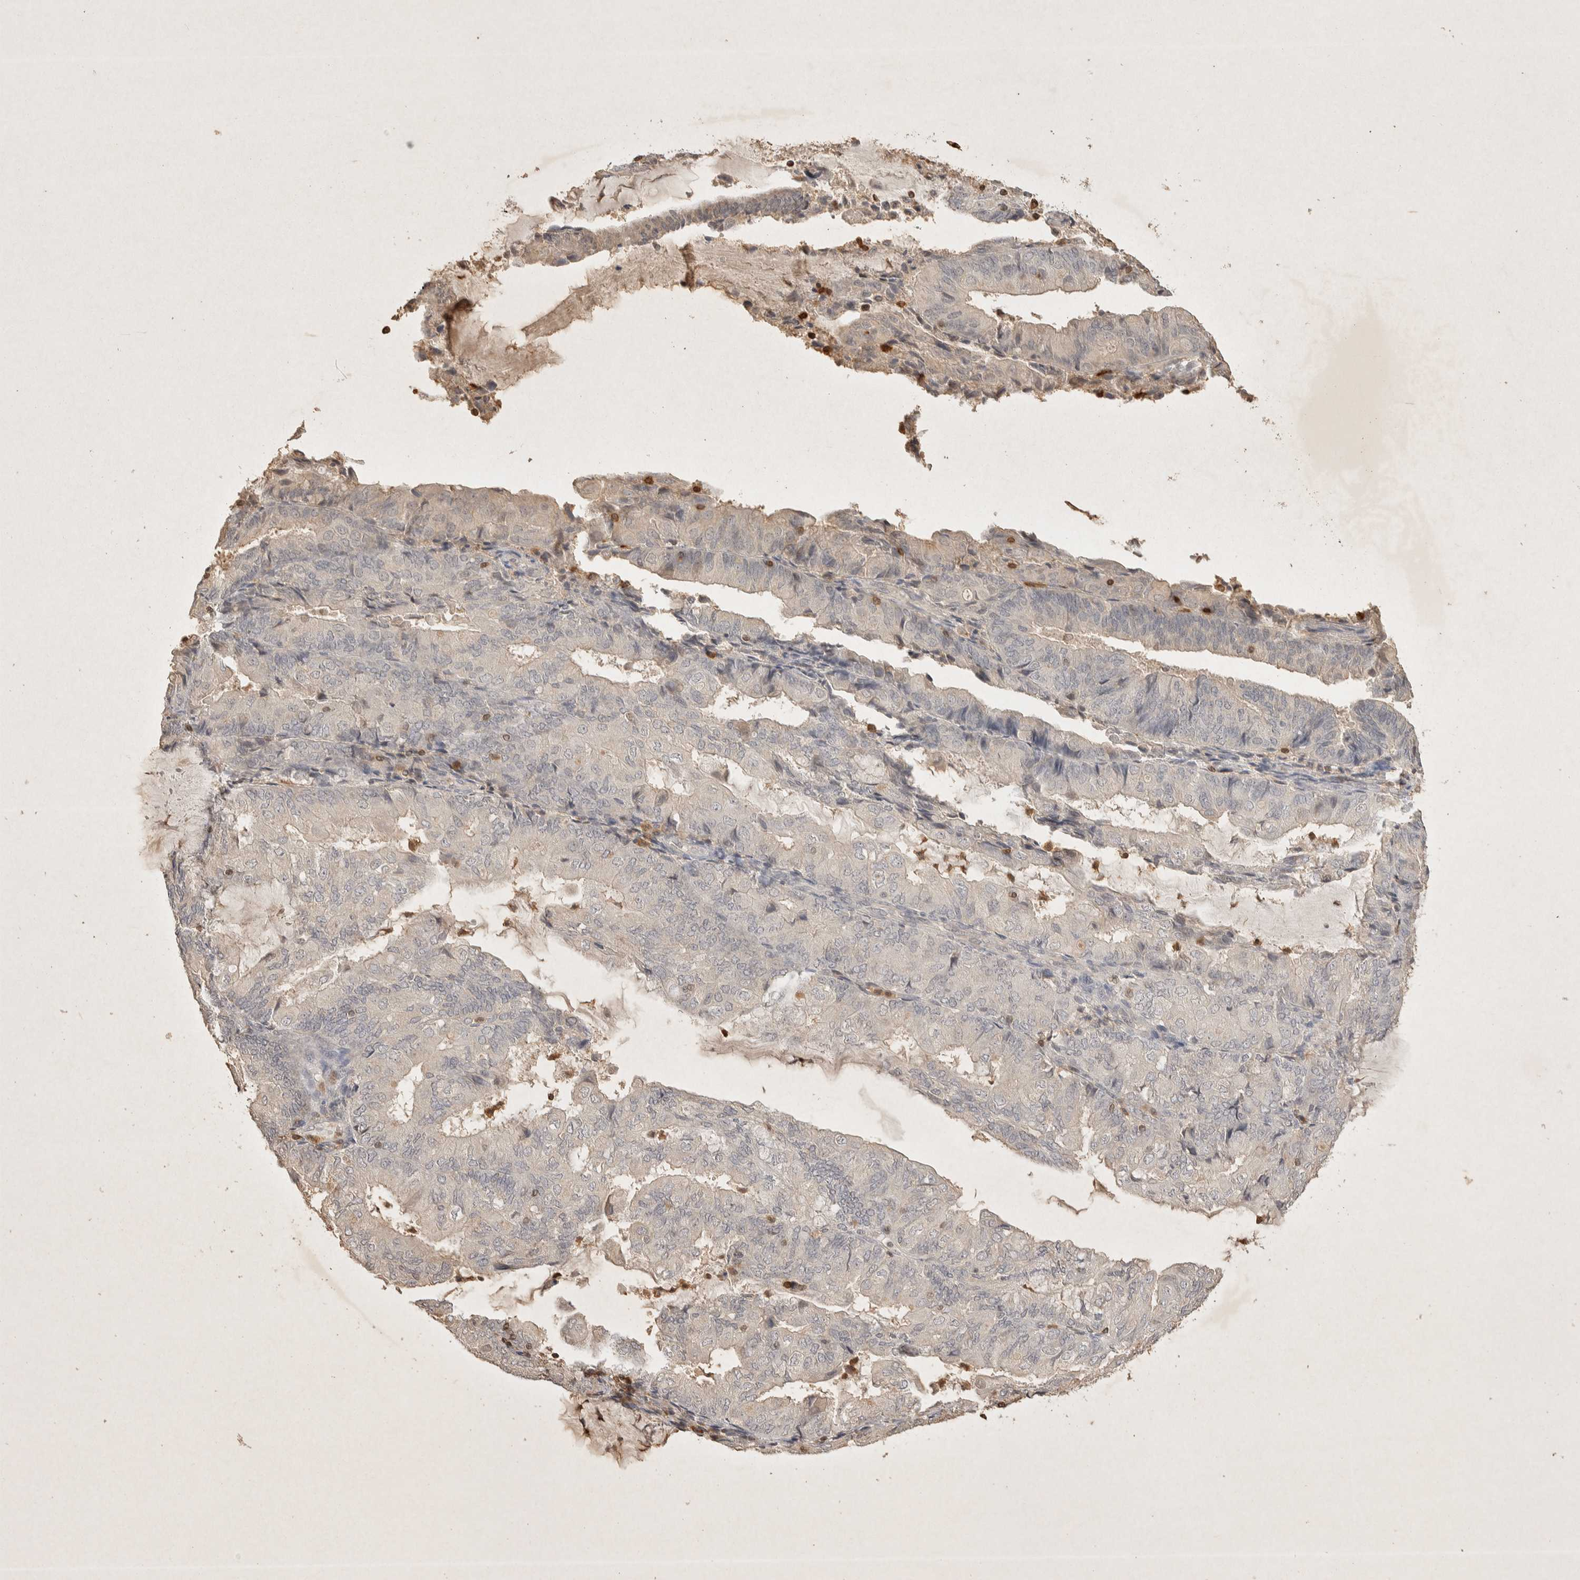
{"staining": {"intensity": "negative", "quantity": "none", "location": "none"}, "tissue": "endometrial cancer", "cell_type": "Tumor cells", "image_type": "cancer", "snomed": [{"axis": "morphology", "description": "Adenocarcinoma, NOS"}, {"axis": "topography", "description": "Endometrium"}], "caption": "DAB immunohistochemical staining of endometrial cancer (adenocarcinoma) displays no significant staining in tumor cells.", "gene": "RAC2", "patient": {"sex": "female", "age": 81}}